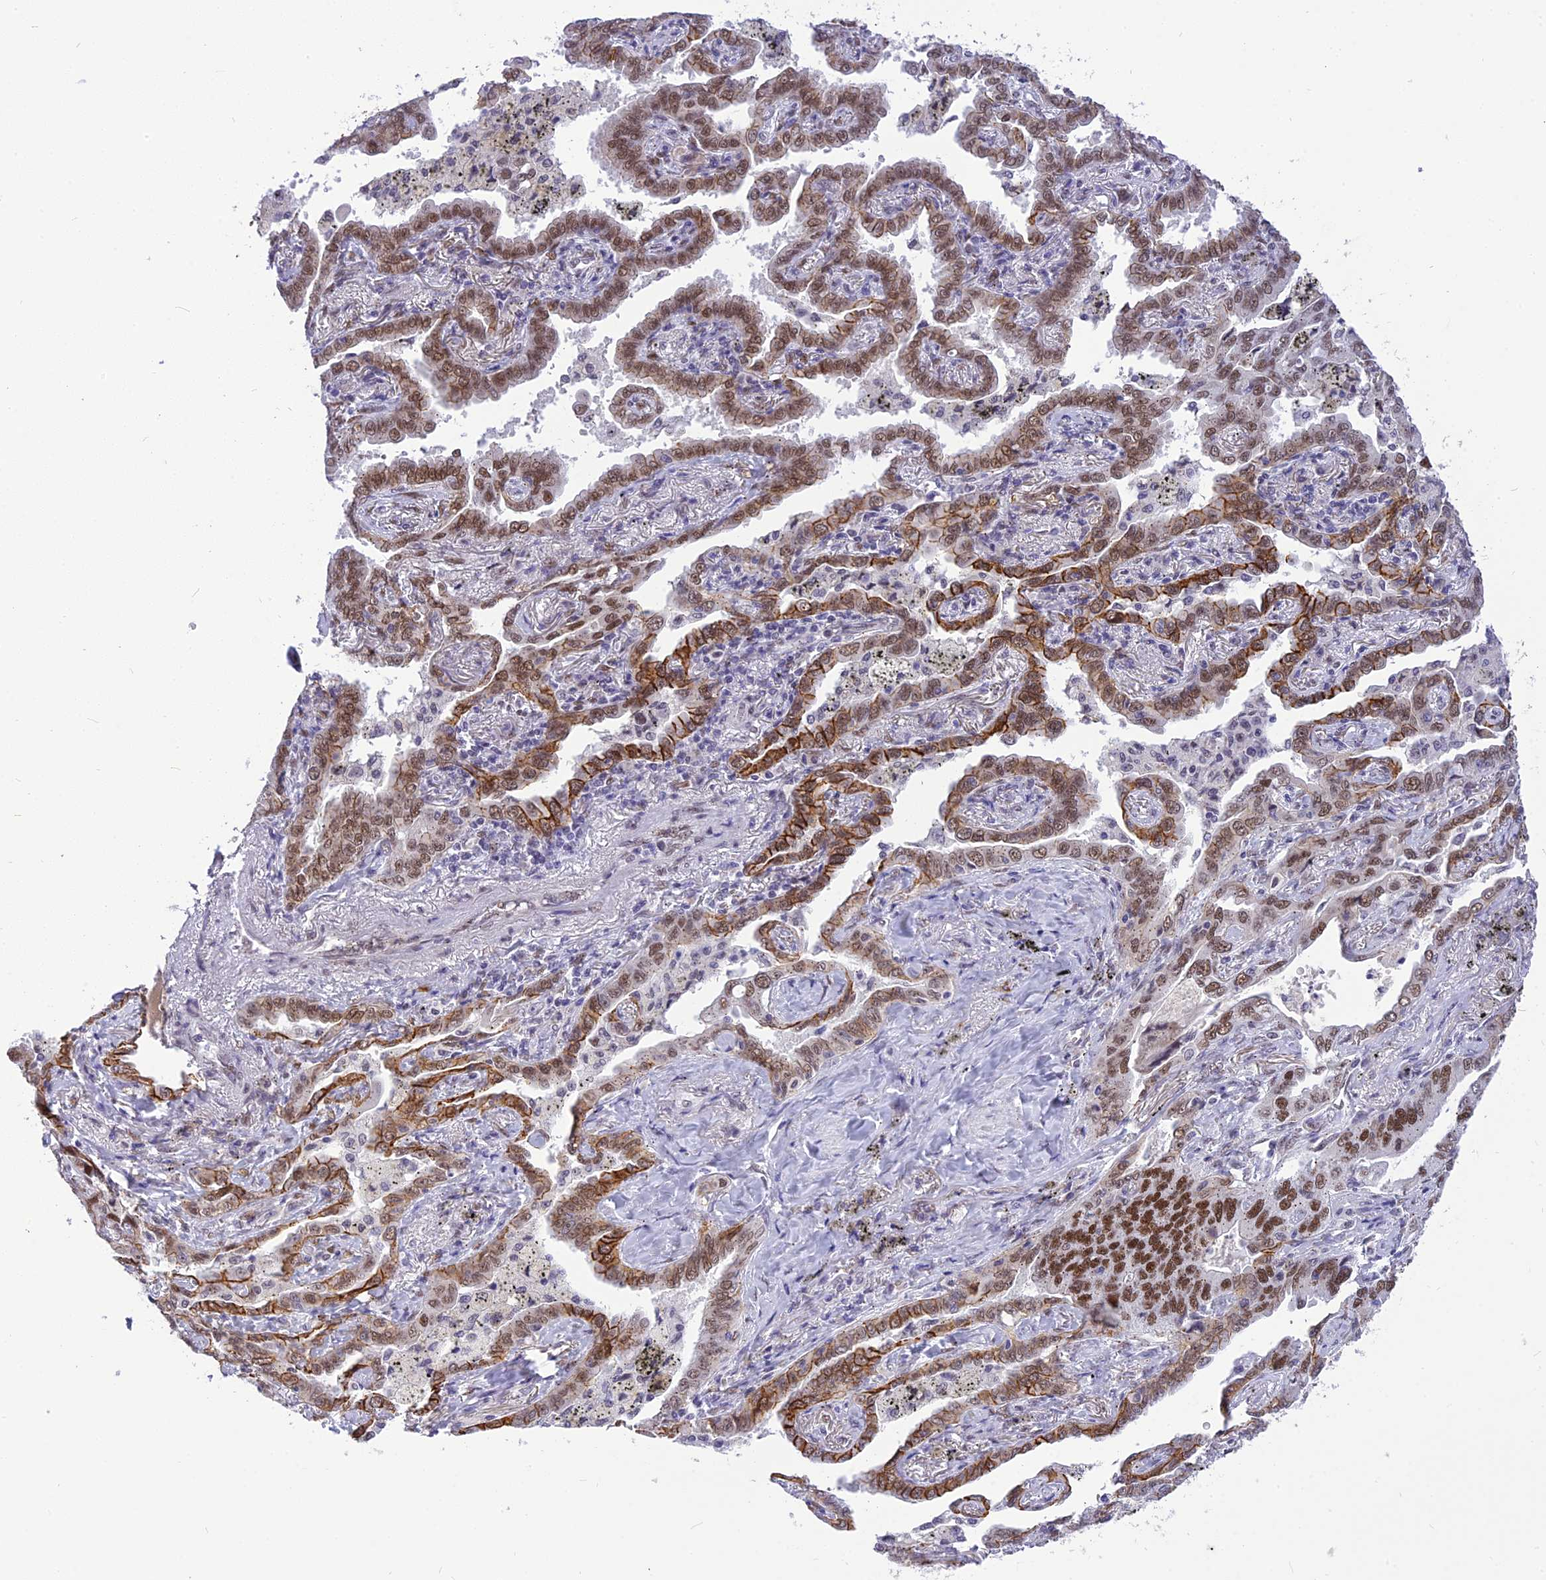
{"staining": {"intensity": "moderate", "quantity": ">75%", "location": "cytoplasmic/membranous,nuclear"}, "tissue": "lung cancer", "cell_type": "Tumor cells", "image_type": "cancer", "snomed": [{"axis": "morphology", "description": "Adenocarcinoma, NOS"}, {"axis": "topography", "description": "Lung"}], "caption": "DAB immunohistochemical staining of lung cancer reveals moderate cytoplasmic/membranous and nuclear protein positivity in about >75% of tumor cells. (brown staining indicates protein expression, while blue staining denotes nuclei).", "gene": "IRF2BP1", "patient": {"sex": "male", "age": 67}}